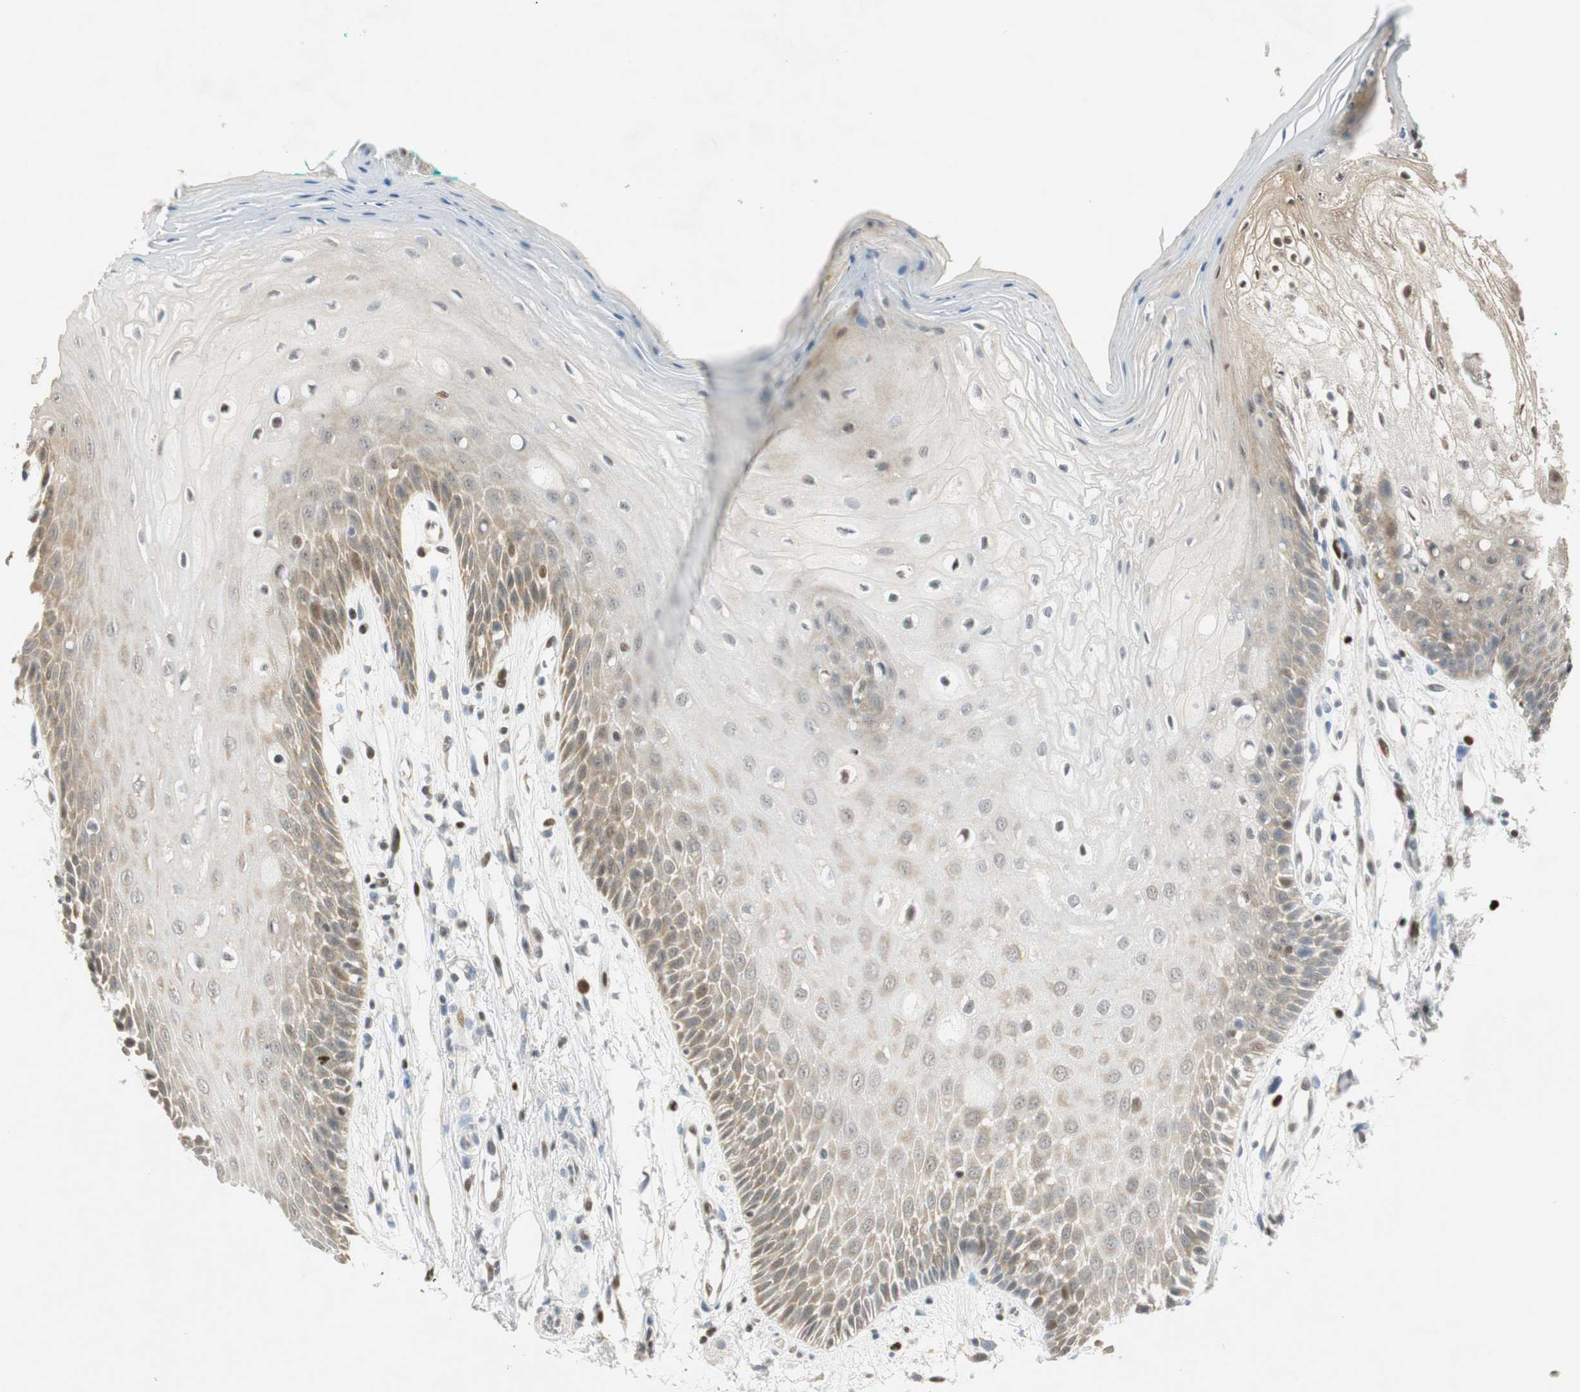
{"staining": {"intensity": "weak", "quantity": "<25%", "location": "cytoplasmic/membranous"}, "tissue": "oral mucosa", "cell_type": "Squamous epithelial cells", "image_type": "normal", "snomed": [{"axis": "morphology", "description": "Normal tissue, NOS"}, {"axis": "morphology", "description": "Squamous cell carcinoma, NOS"}, {"axis": "topography", "description": "Skeletal muscle"}, {"axis": "topography", "description": "Oral tissue"}, {"axis": "topography", "description": "Head-Neck"}], "caption": "Squamous epithelial cells are negative for brown protein staining in unremarkable oral mucosa. (DAB (3,3'-diaminobenzidine) immunohistochemistry with hematoxylin counter stain).", "gene": "MSX2", "patient": {"sex": "female", "age": 84}}